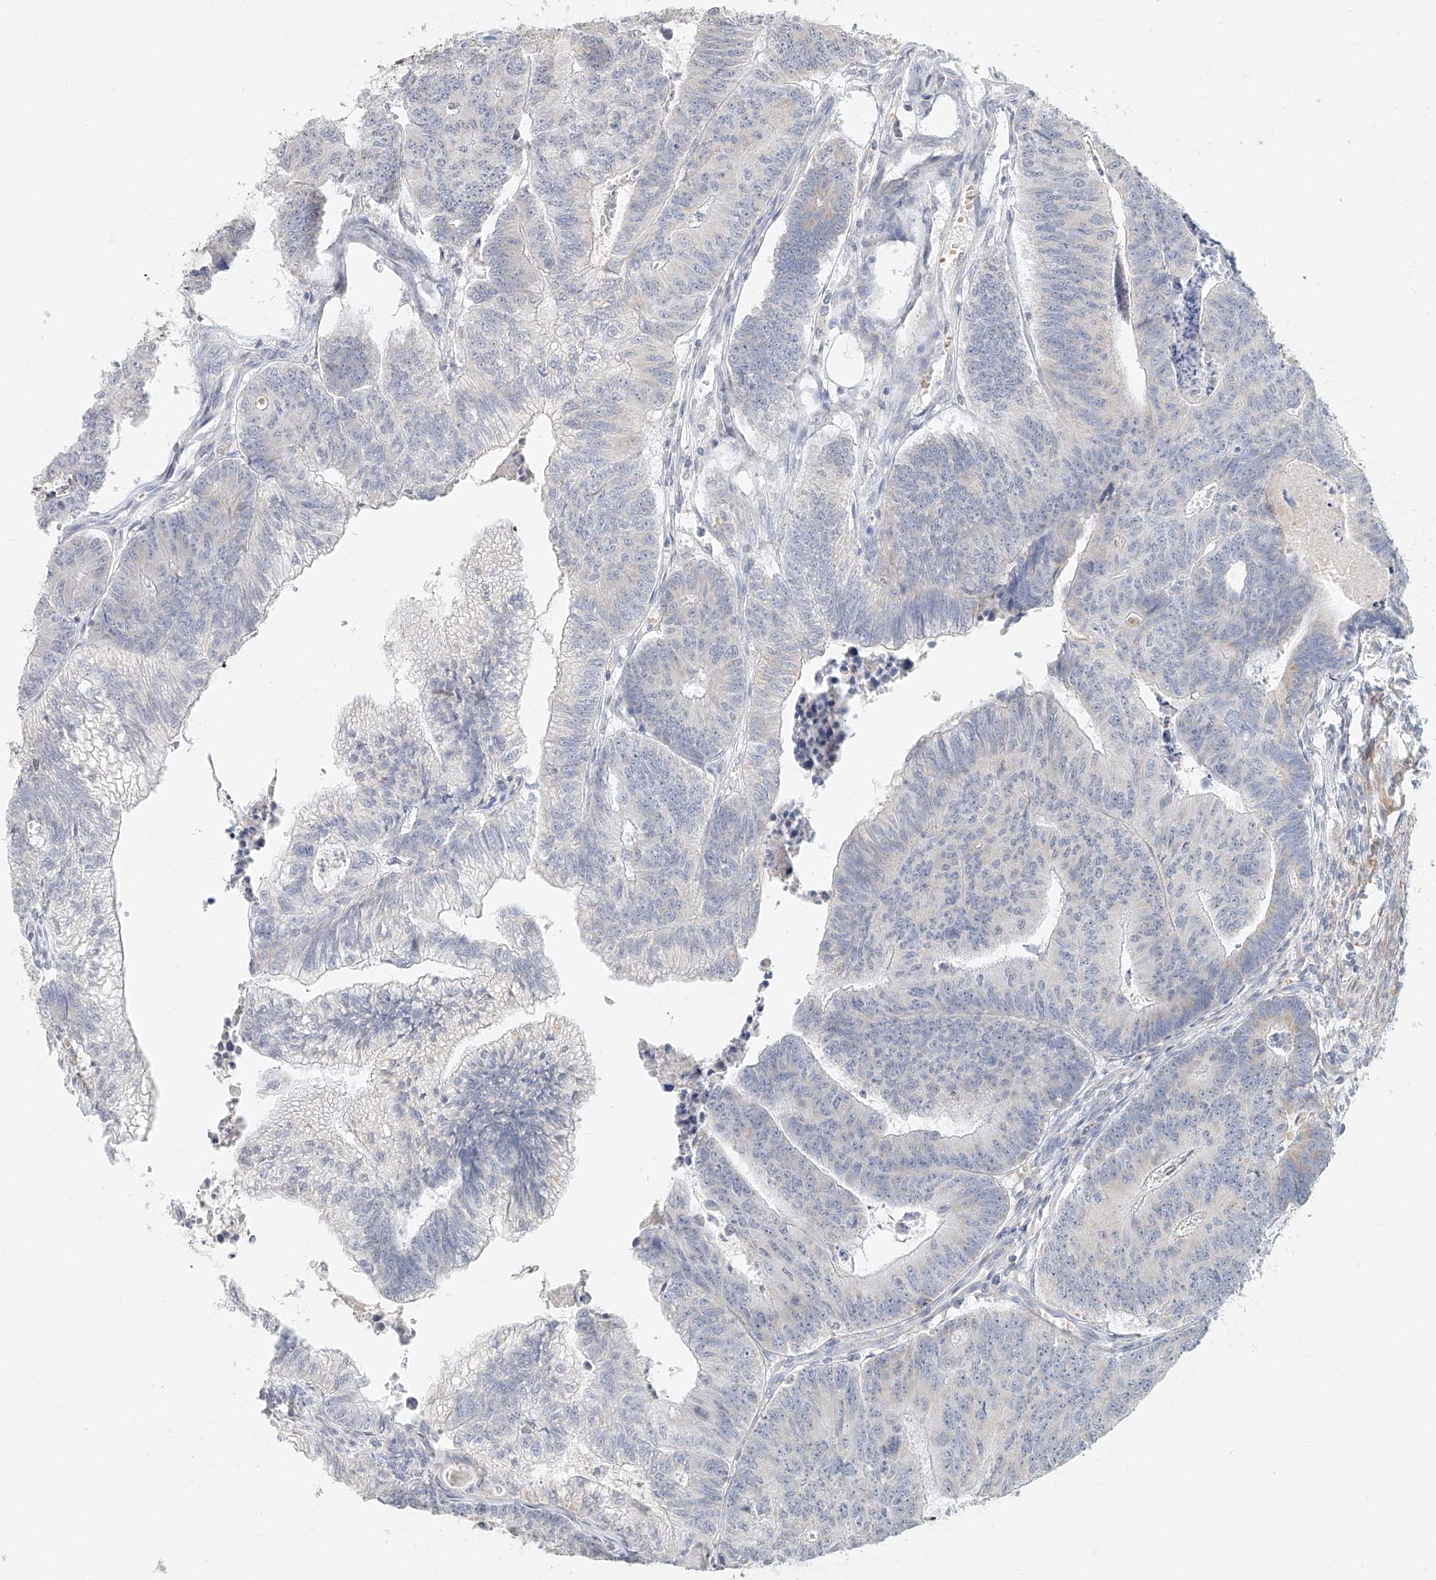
{"staining": {"intensity": "negative", "quantity": "none", "location": "none"}, "tissue": "colorectal cancer", "cell_type": "Tumor cells", "image_type": "cancer", "snomed": [{"axis": "morphology", "description": "Adenocarcinoma, NOS"}, {"axis": "topography", "description": "Colon"}], "caption": "DAB (3,3'-diaminobenzidine) immunohistochemical staining of human colorectal adenocarcinoma exhibits no significant staining in tumor cells.", "gene": "CXorf58", "patient": {"sex": "female", "age": 67}}